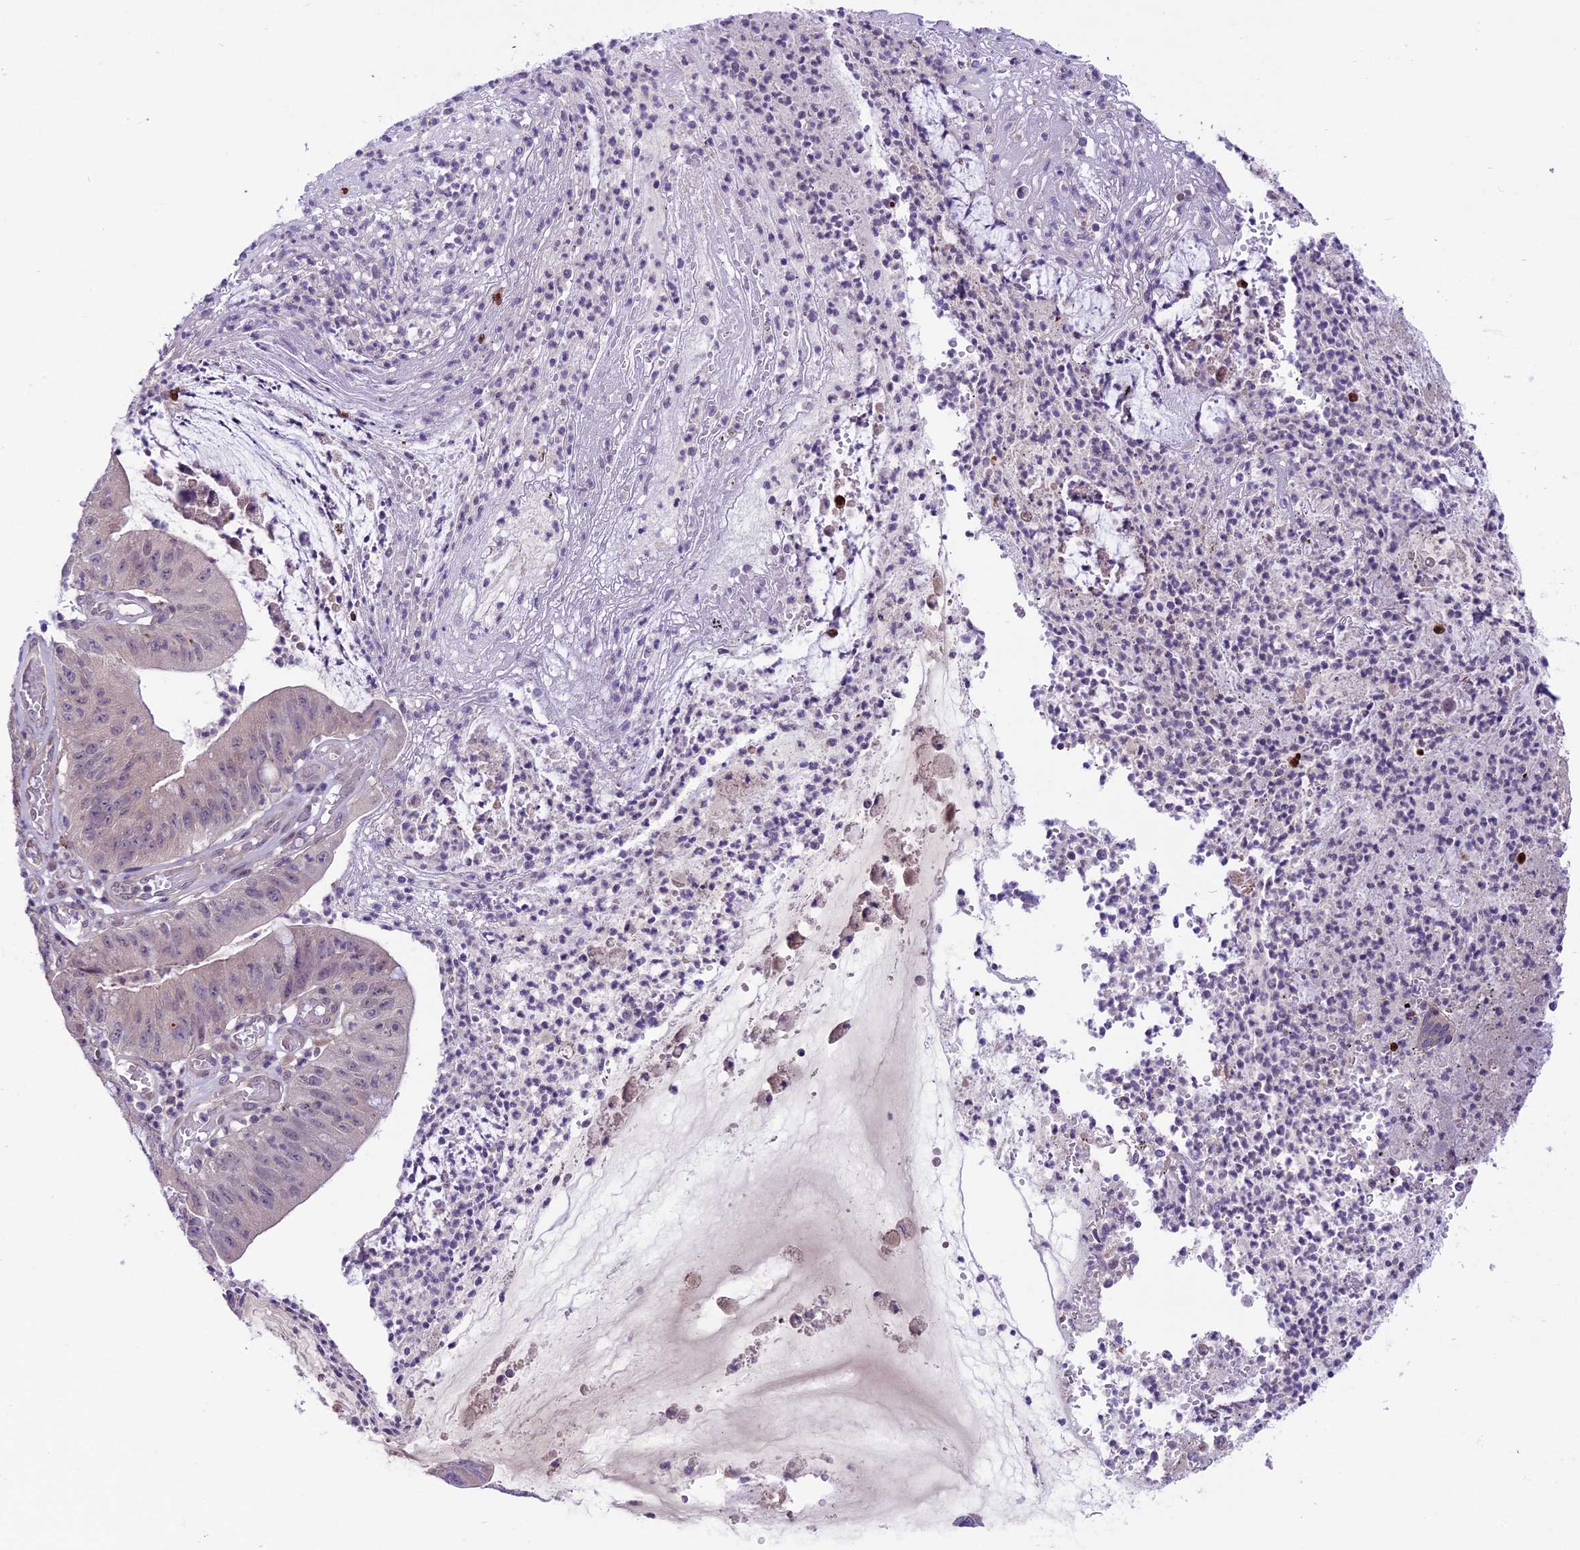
{"staining": {"intensity": "weak", "quantity": "<25%", "location": "nuclear"}, "tissue": "stomach cancer", "cell_type": "Tumor cells", "image_type": "cancer", "snomed": [{"axis": "morphology", "description": "Adenocarcinoma, NOS"}, {"axis": "topography", "description": "Stomach"}], "caption": "A photomicrograph of adenocarcinoma (stomach) stained for a protein displays no brown staining in tumor cells.", "gene": "SPRED1", "patient": {"sex": "male", "age": 59}}